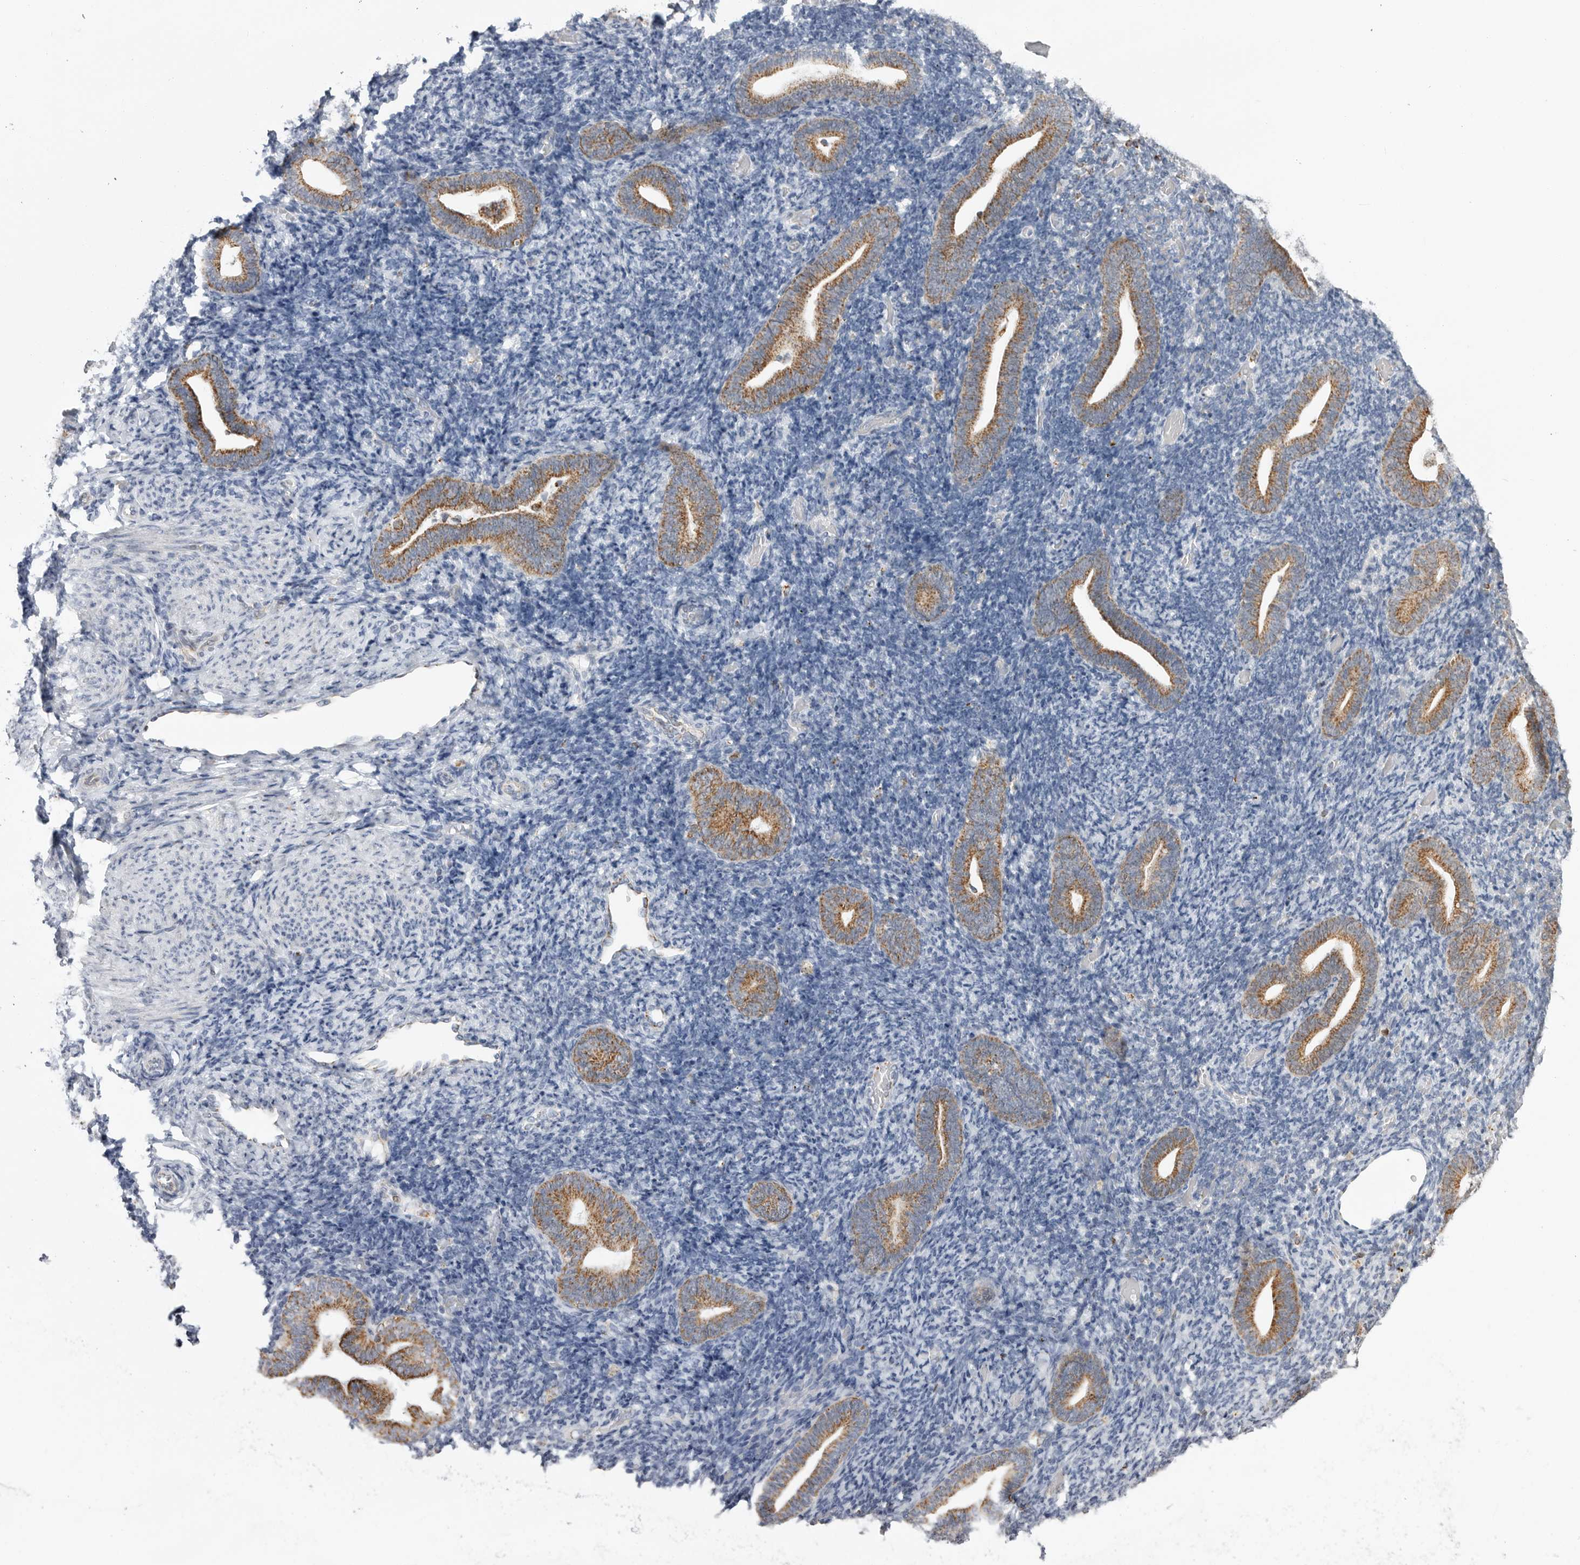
{"staining": {"intensity": "negative", "quantity": "none", "location": "none"}, "tissue": "endometrium", "cell_type": "Cells in endometrial stroma", "image_type": "normal", "snomed": [{"axis": "morphology", "description": "Normal tissue, NOS"}, {"axis": "topography", "description": "Endometrium"}], "caption": "Histopathology image shows no protein staining in cells in endometrial stroma of benign endometrium. (Stains: DAB immunohistochemistry with hematoxylin counter stain, Microscopy: brightfield microscopy at high magnification).", "gene": "COX5A", "patient": {"sex": "female", "age": 51}}